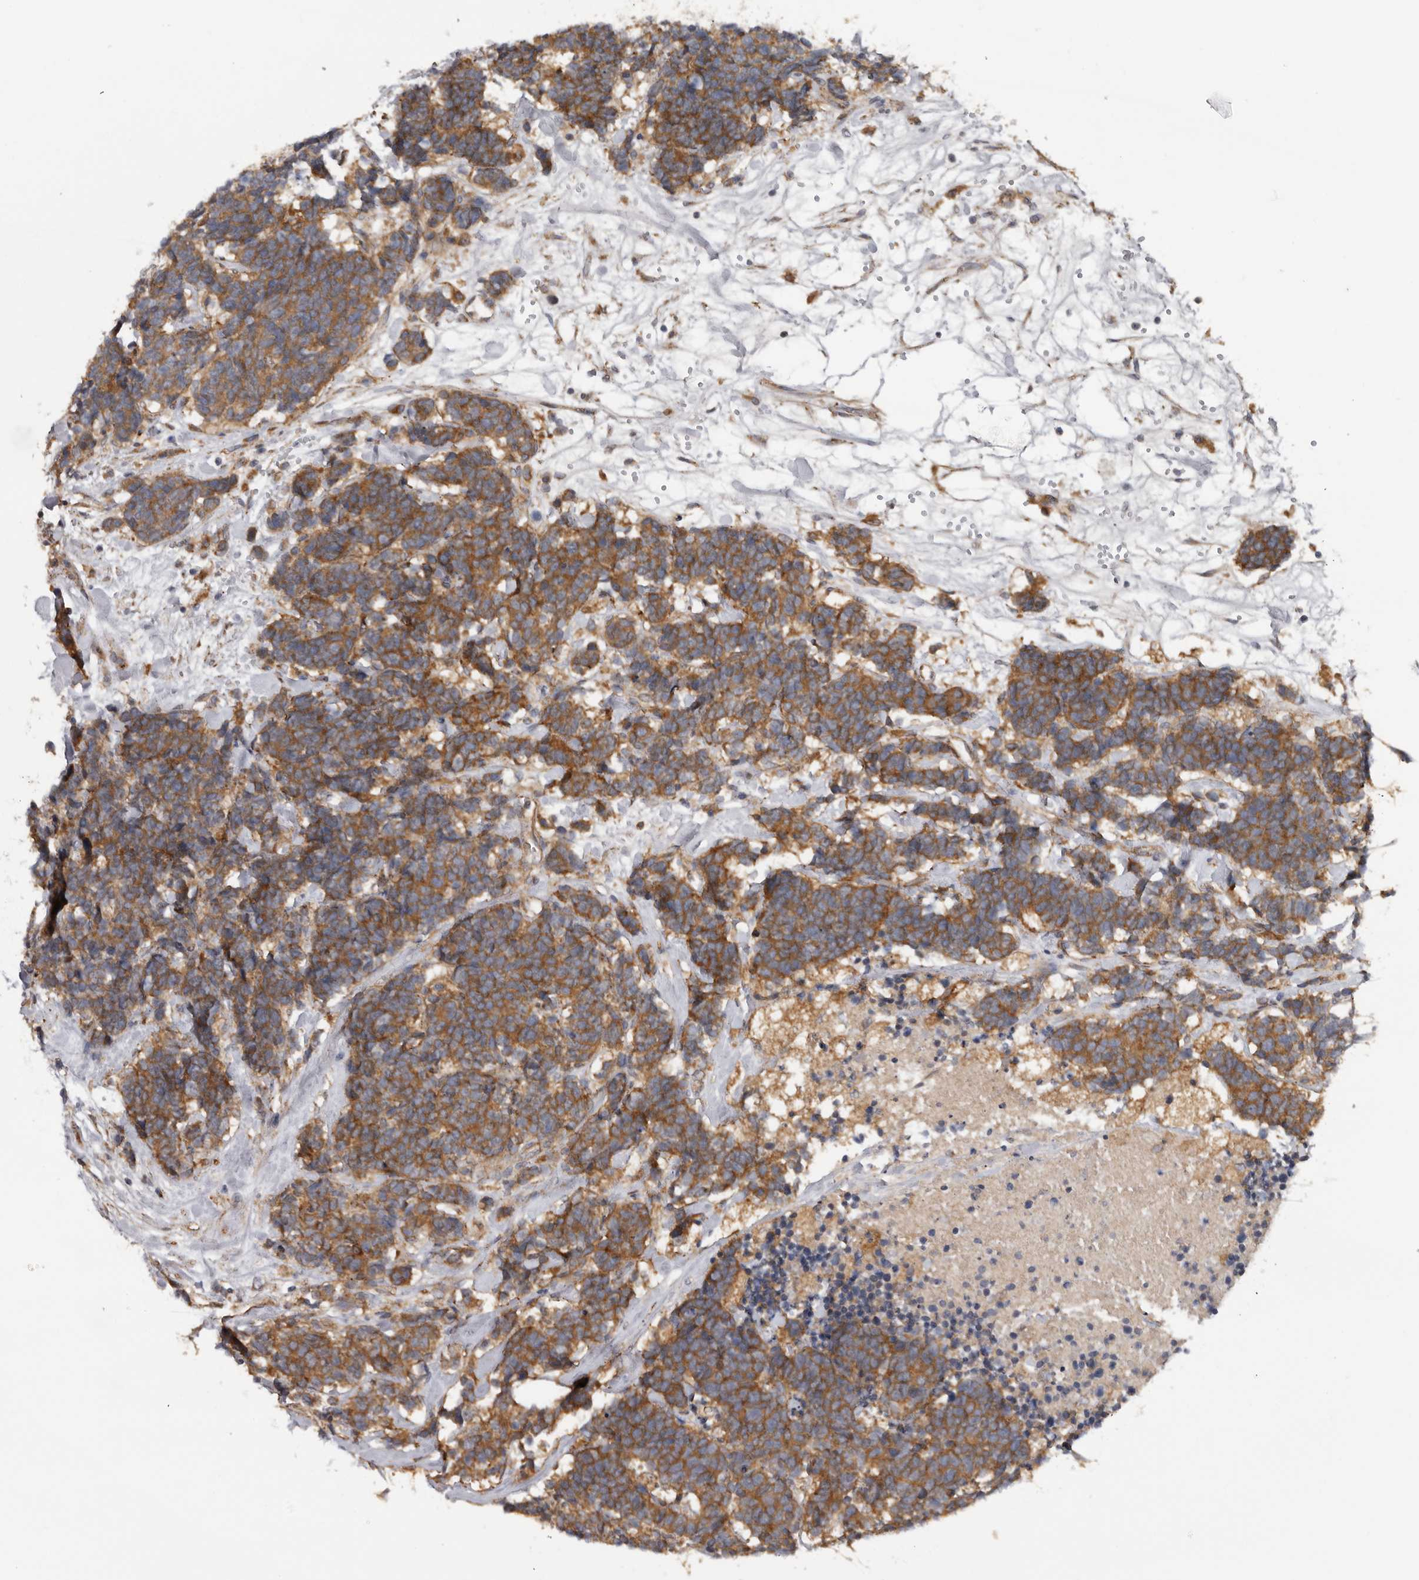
{"staining": {"intensity": "moderate", "quantity": ">75%", "location": "cytoplasmic/membranous"}, "tissue": "carcinoid", "cell_type": "Tumor cells", "image_type": "cancer", "snomed": [{"axis": "morphology", "description": "Carcinoma, NOS"}, {"axis": "morphology", "description": "Carcinoid, malignant, NOS"}, {"axis": "topography", "description": "Urinary bladder"}], "caption": "IHC histopathology image of human carcinoid stained for a protein (brown), which shows medium levels of moderate cytoplasmic/membranous positivity in about >75% of tumor cells.", "gene": "HINT3", "patient": {"sex": "male", "age": 57}}